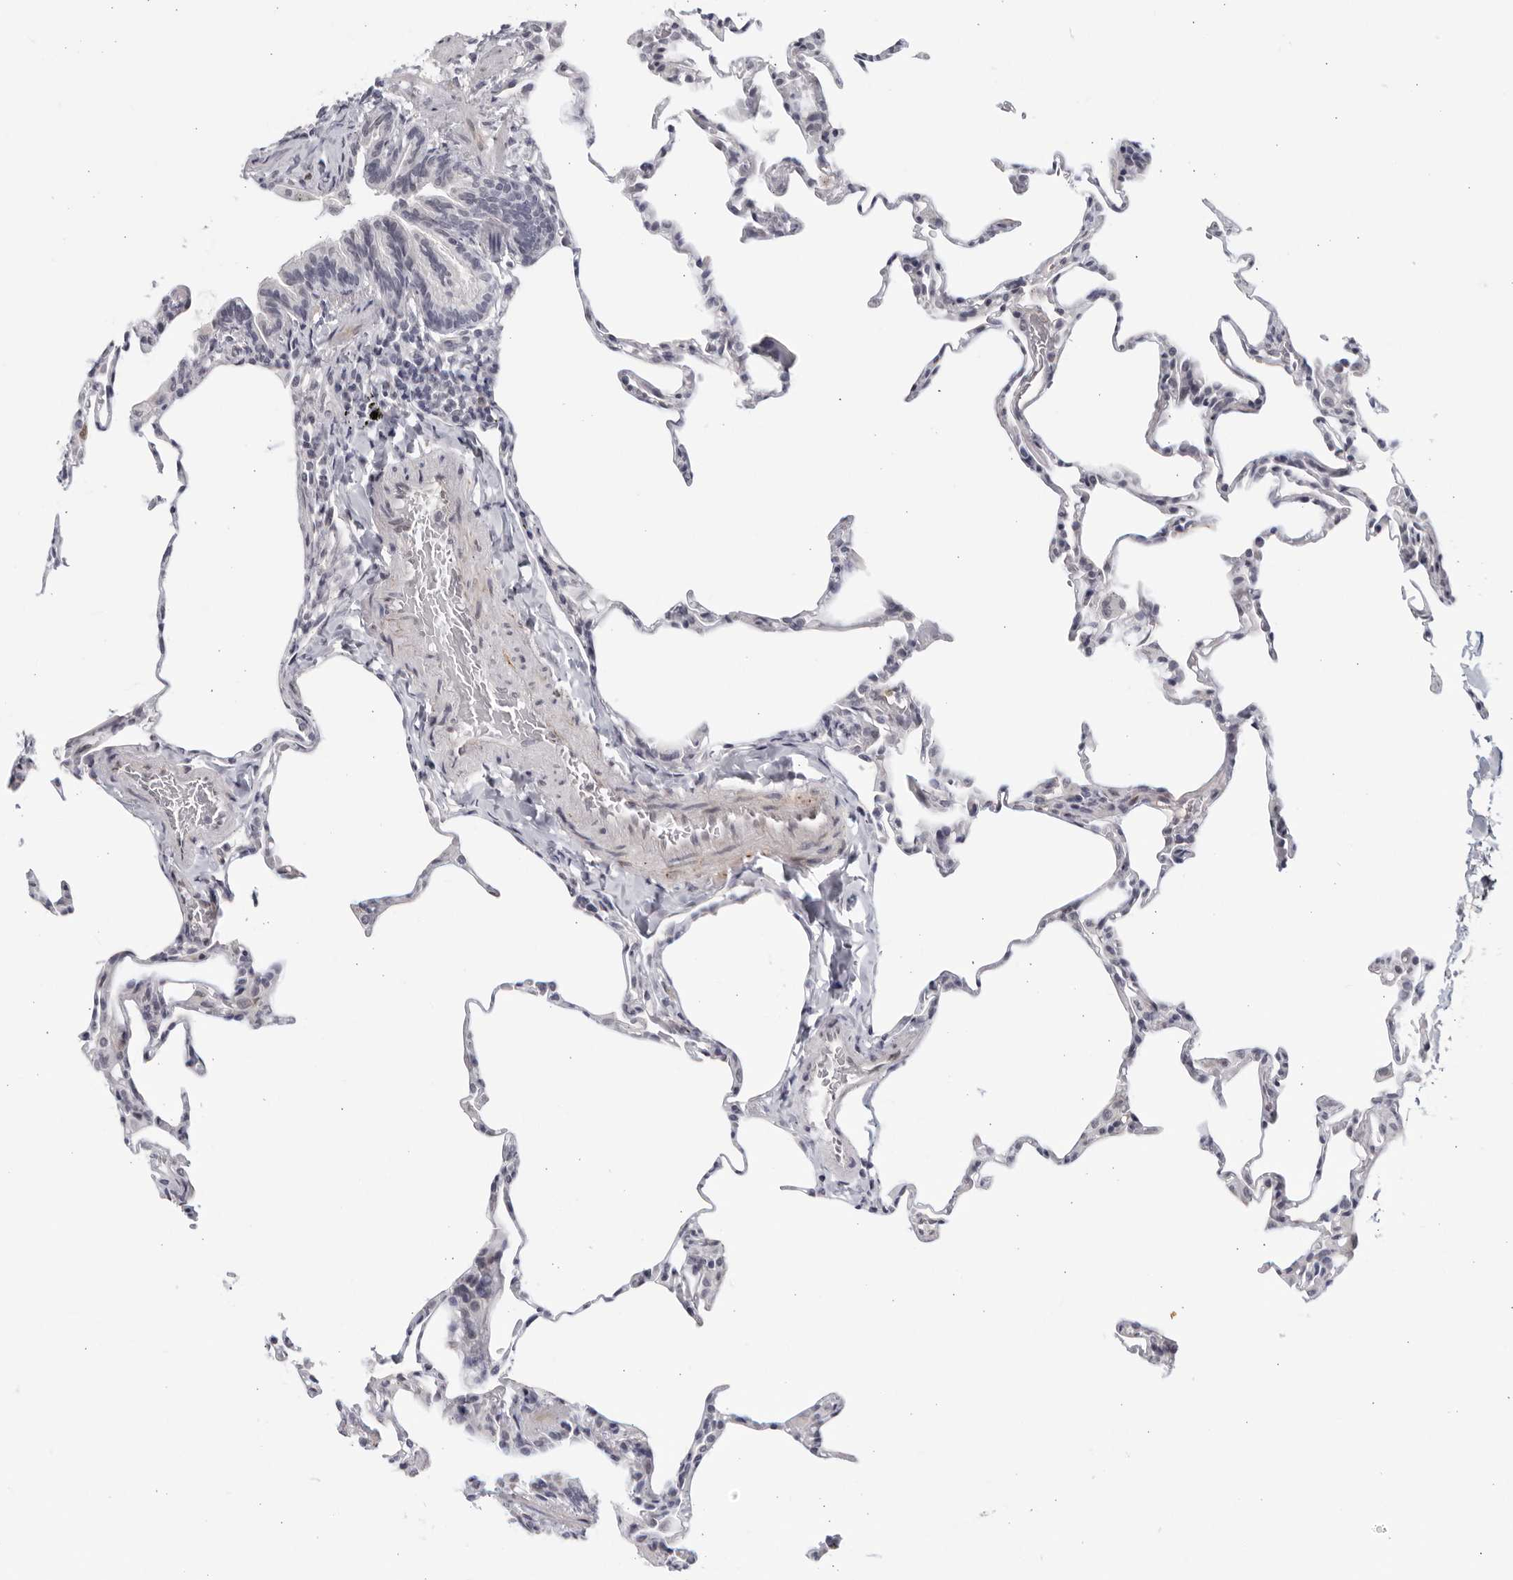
{"staining": {"intensity": "negative", "quantity": "none", "location": "none"}, "tissue": "lung", "cell_type": "Alveolar cells", "image_type": "normal", "snomed": [{"axis": "morphology", "description": "Normal tissue, NOS"}, {"axis": "topography", "description": "Lung"}], "caption": "This is an IHC micrograph of unremarkable human lung. There is no positivity in alveolar cells.", "gene": "STRADB", "patient": {"sex": "male", "age": 20}}